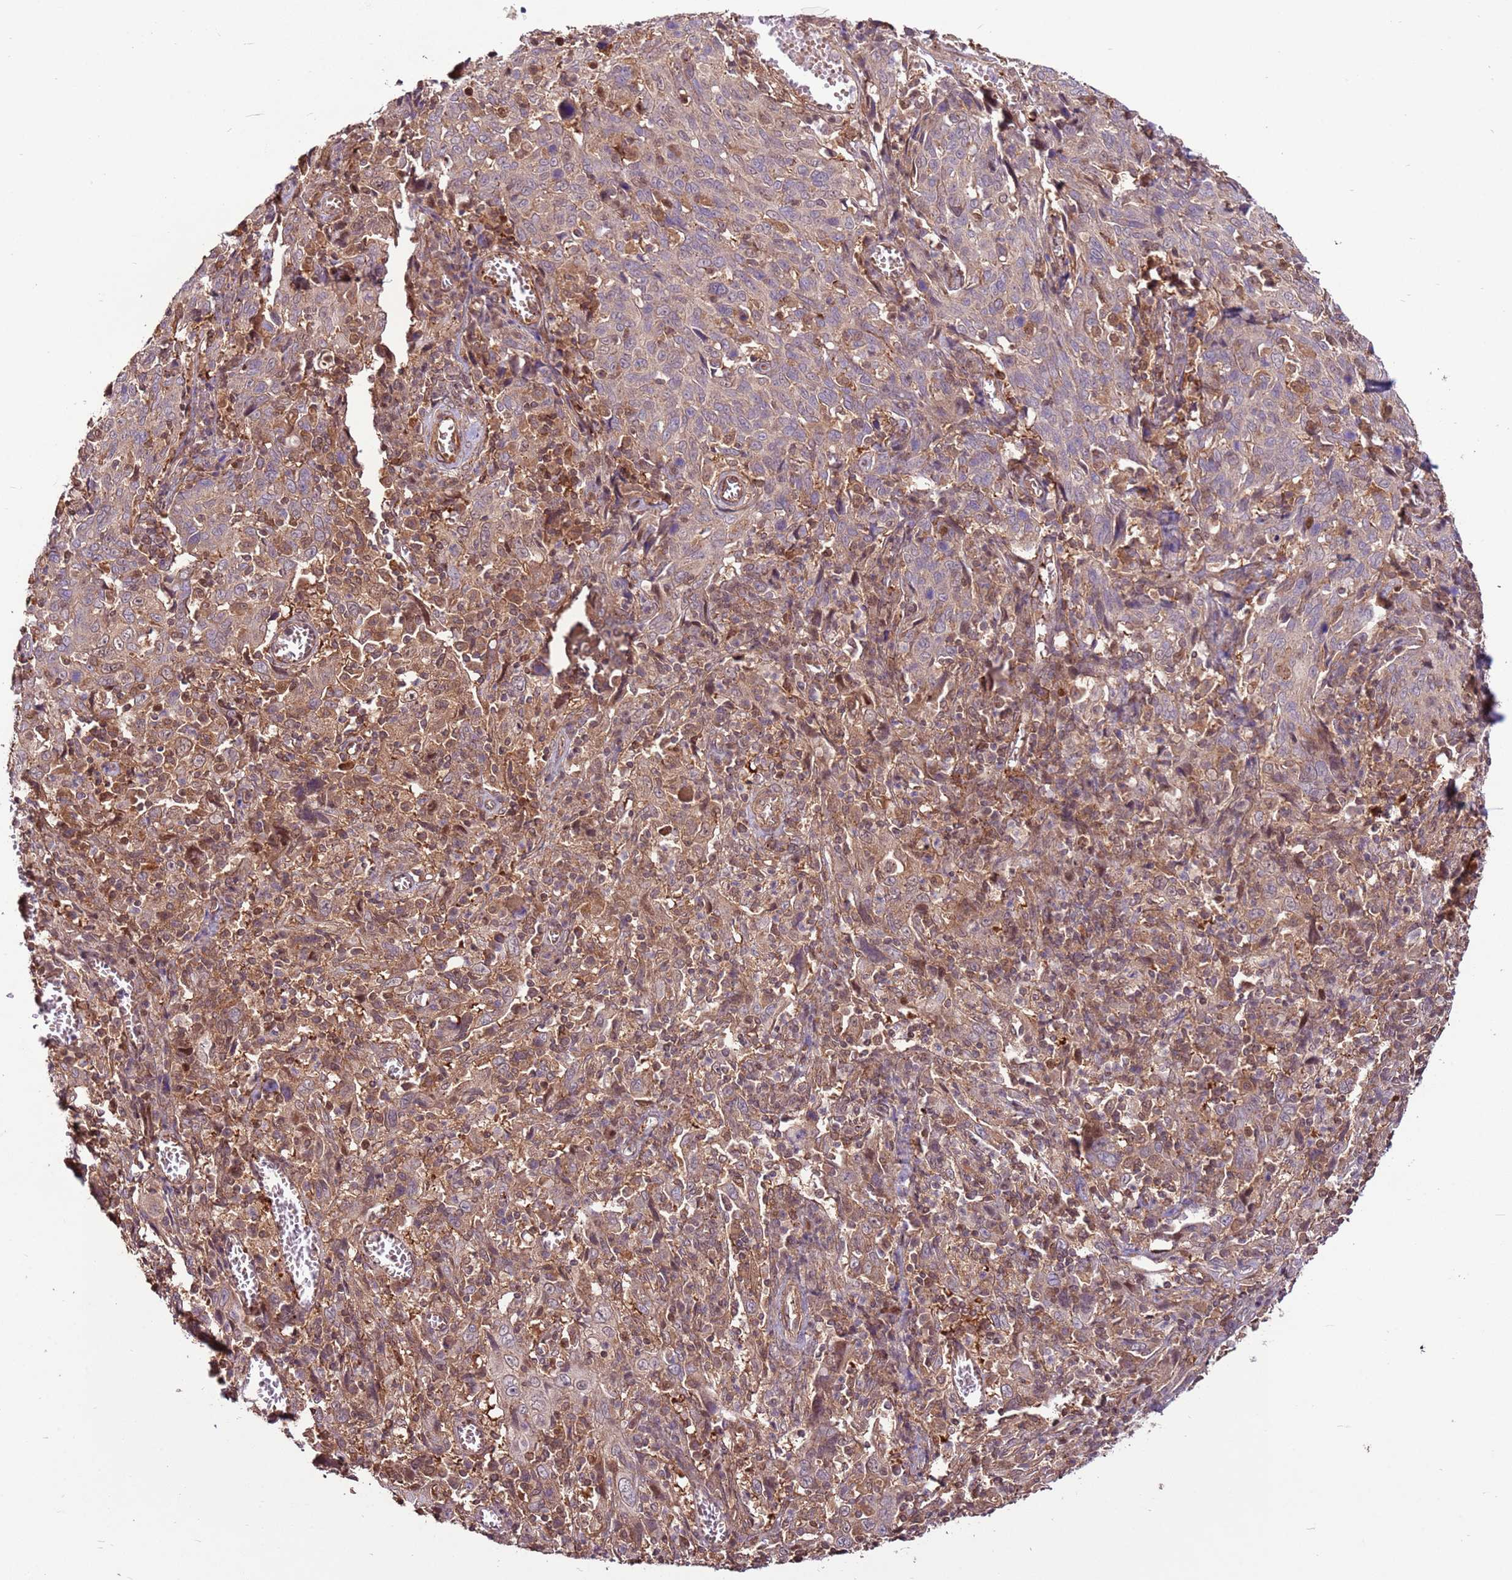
{"staining": {"intensity": "weak", "quantity": "25%-75%", "location": "cytoplasmic/membranous,nuclear"}, "tissue": "cervical cancer", "cell_type": "Tumor cells", "image_type": "cancer", "snomed": [{"axis": "morphology", "description": "Squamous cell carcinoma, NOS"}, {"axis": "topography", "description": "Cervix"}], "caption": "High-magnification brightfield microscopy of cervical squamous cell carcinoma stained with DAB (3,3'-diaminobenzidine) (brown) and counterstained with hematoxylin (blue). tumor cells exhibit weak cytoplasmic/membranous and nuclear positivity is identified in about25%-75% of cells.", "gene": "CCDC112", "patient": {"sex": "female", "age": 46}}